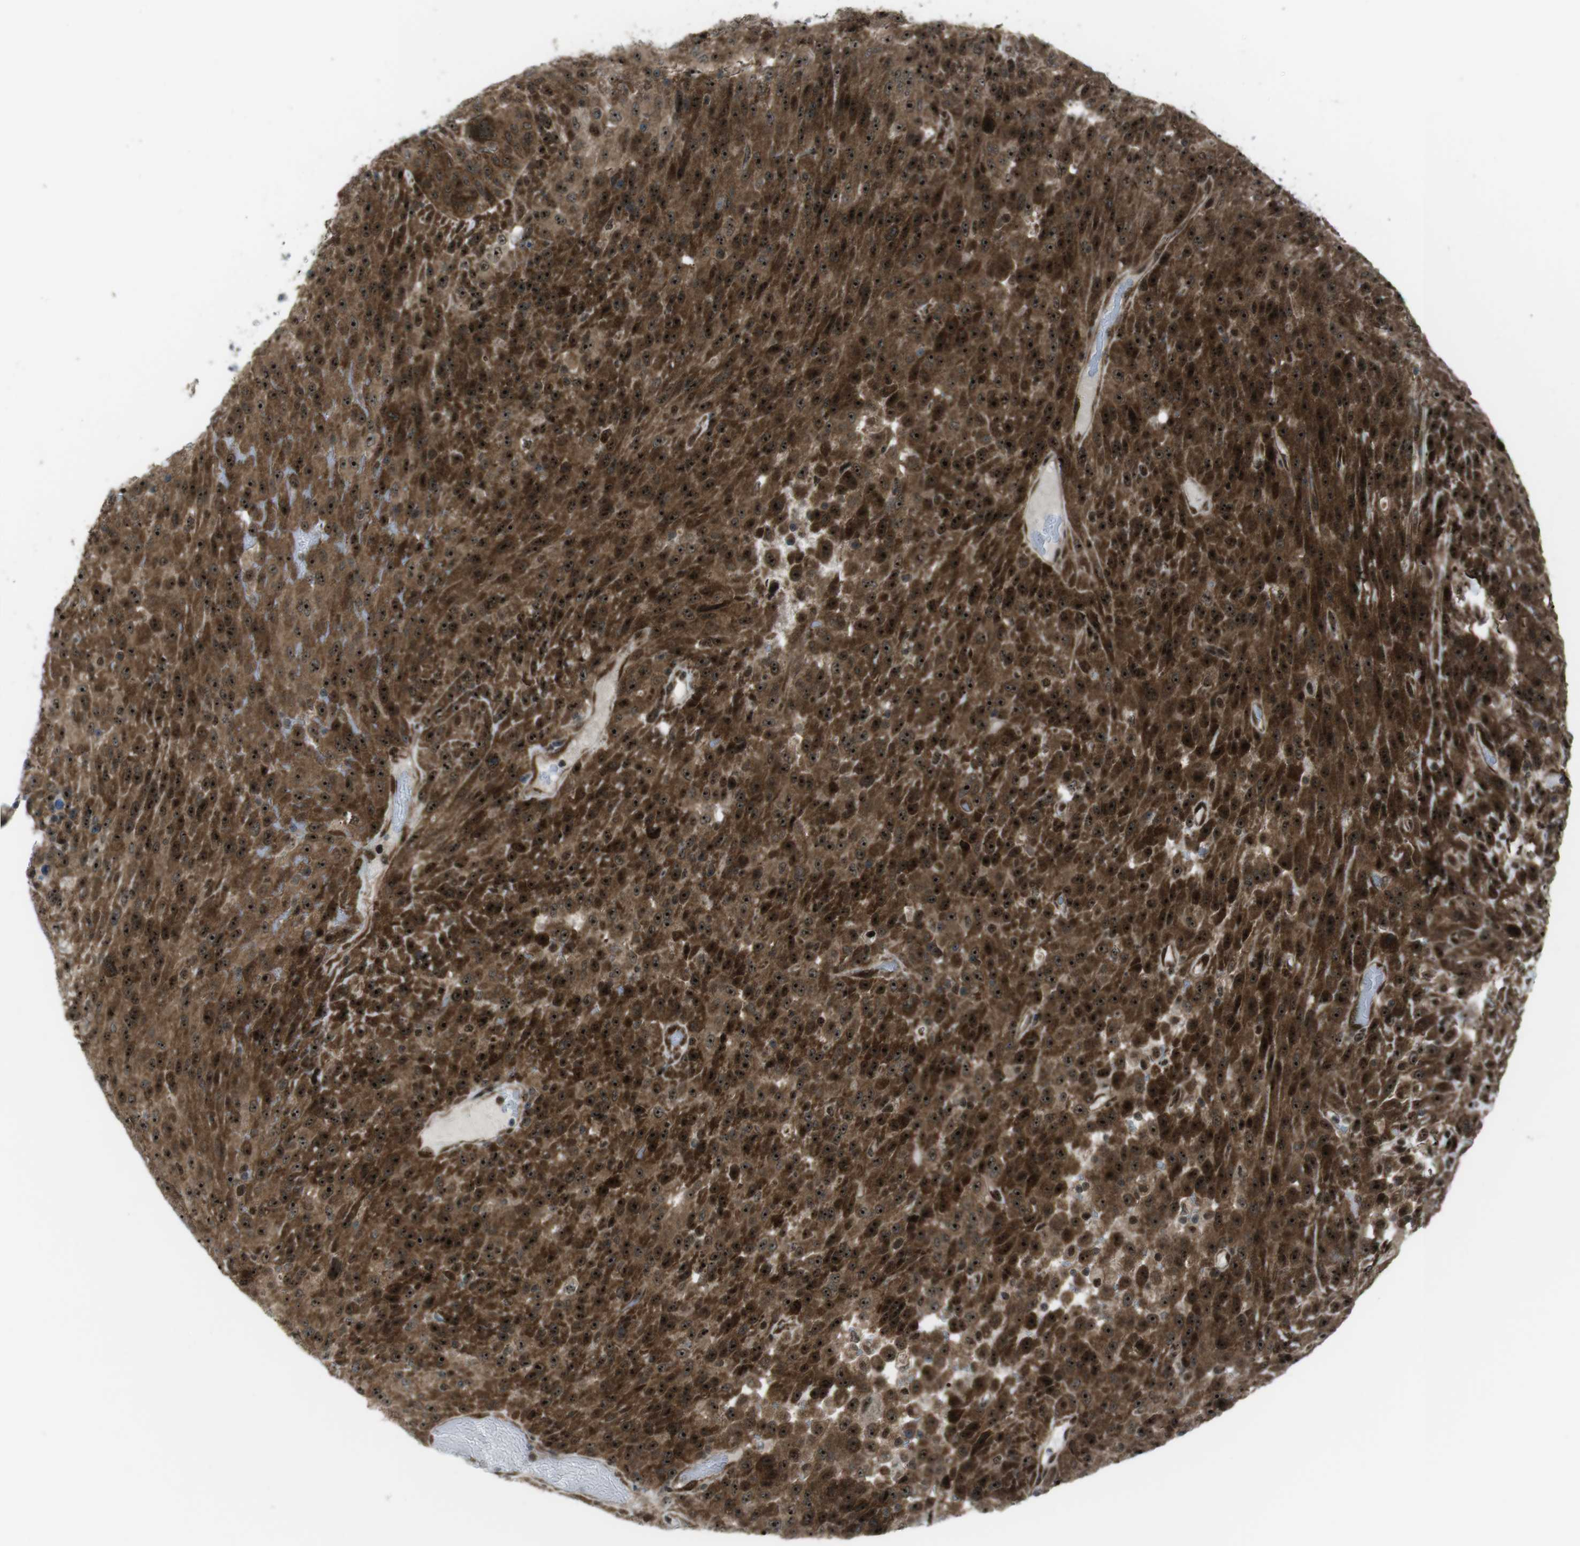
{"staining": {"intensity": "strong", "quantity": ">75%", "location": "cytoplasmic/membranous,nuclear"}, "tissue": "urothelial cancer", "cell_type": "Tumor cells", "image_type": "cancer", "snomed": [{"axis": "morphology", "description": "Urothelial carcinoma, High grade"}, {"axis": "topography", "description": "Urinary bladder"}], "caption": "IHC of human urothelial cancer exhibits high levels of strong cytoplasmic/membranous and nuclear staining in approximately >75% of tumor cells. (Stains: DAB in brown, nuclei in blue, Microscopy: brightfield microscopy at high magnification).", "gene": "CSNK1D", "patient": {"sex": "male", "age": 66}}